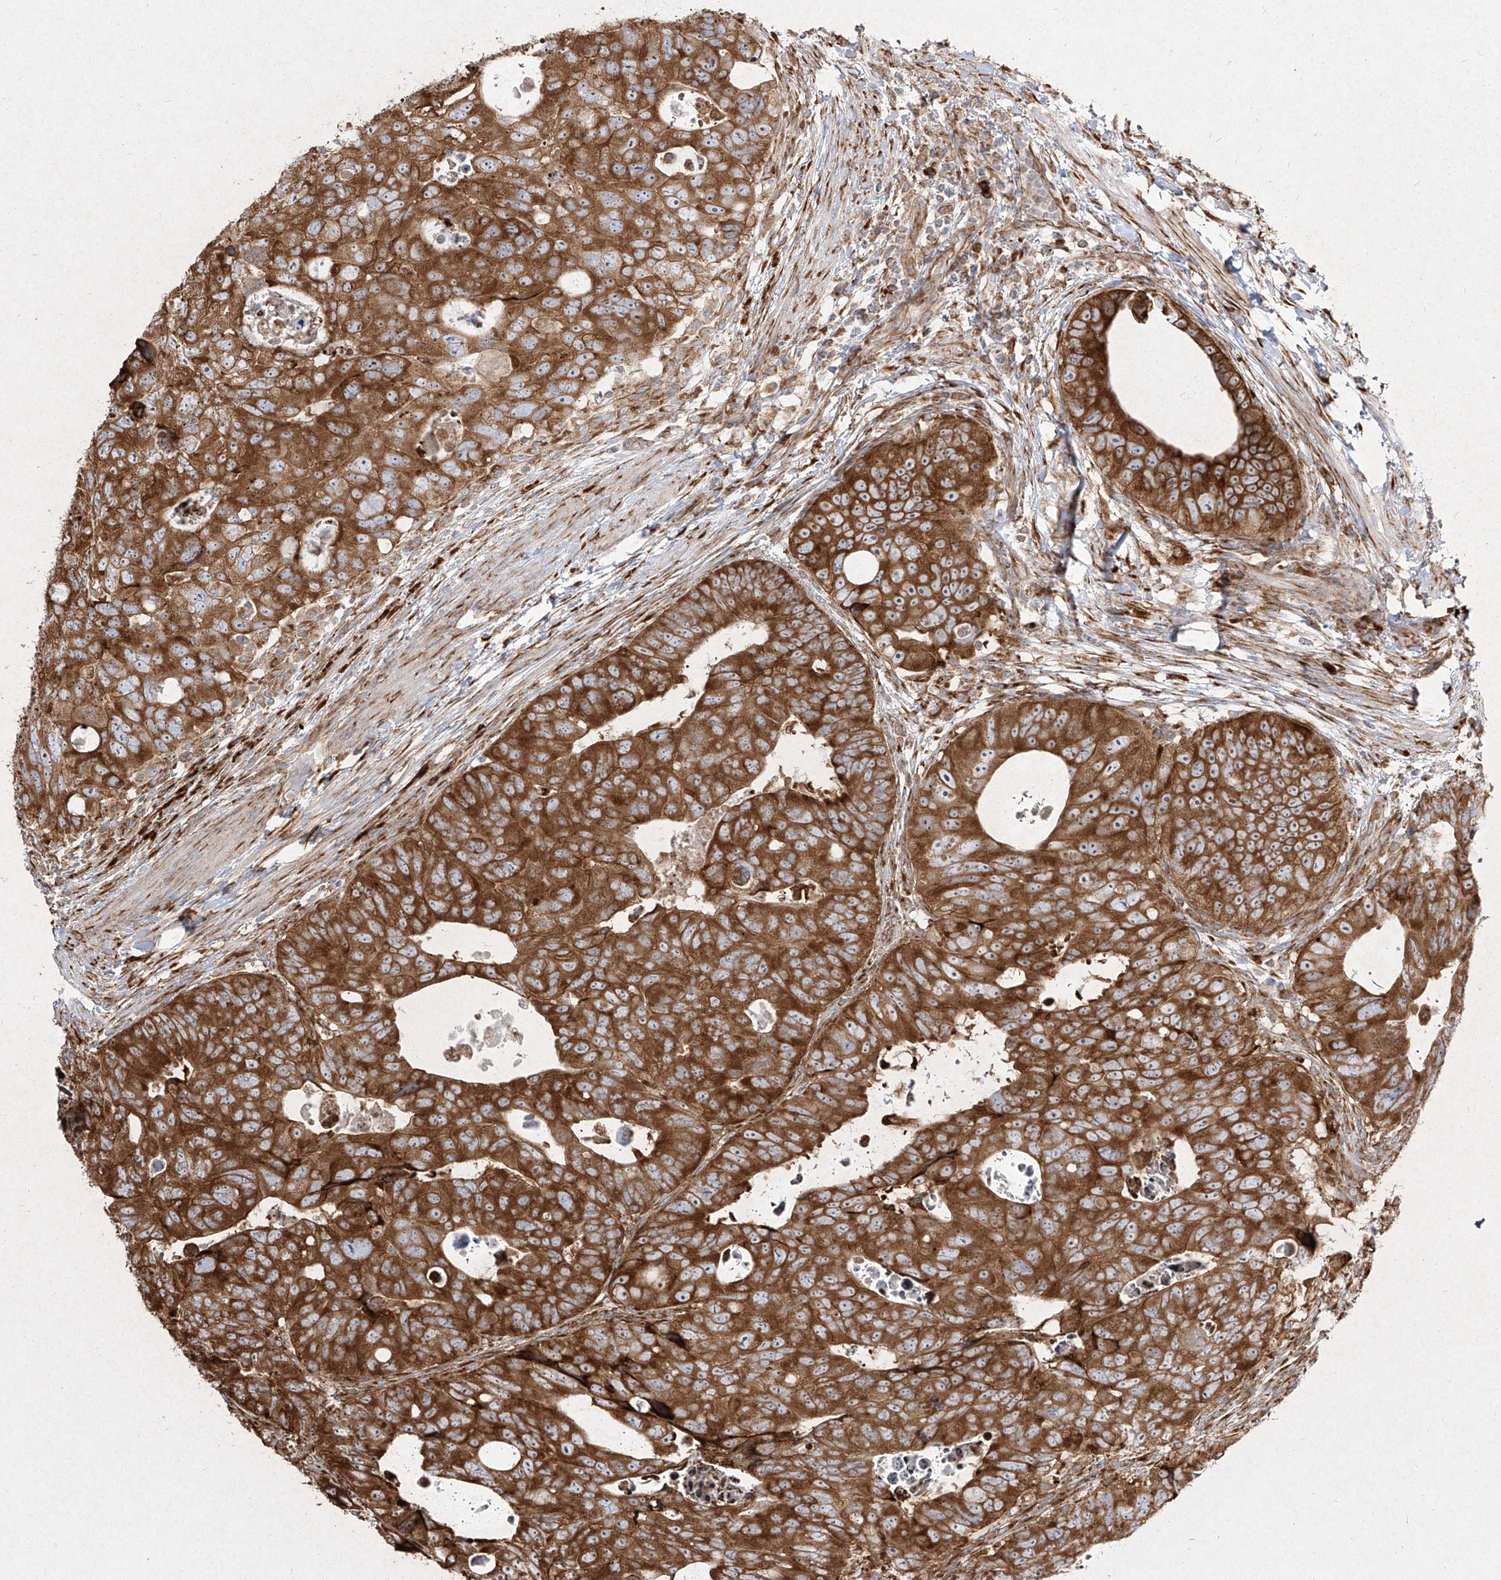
{"staining": {"intensity": "strong", "quantity": ">75%", "location": "cytoplasmic/membranous"}, "tissue": "colorectal cancer", "cell_type": "Tumor cells", "image_type": "cancer", "snomed": [{"axis": "morphology", "description": "Adenocarcinoma, NOS"}, {"axis": "topography", "description": "Rectum"}], "caption": "The micrograph shows immunohistochemical staining of colorectal cancer (adenocarcinoma). There is strong cytoplasmic/membranous positivity is appreciated in approximately >75% of tumor cells.", "gene": "RPS25", "patient": {"sex": "male", "age": 59}}